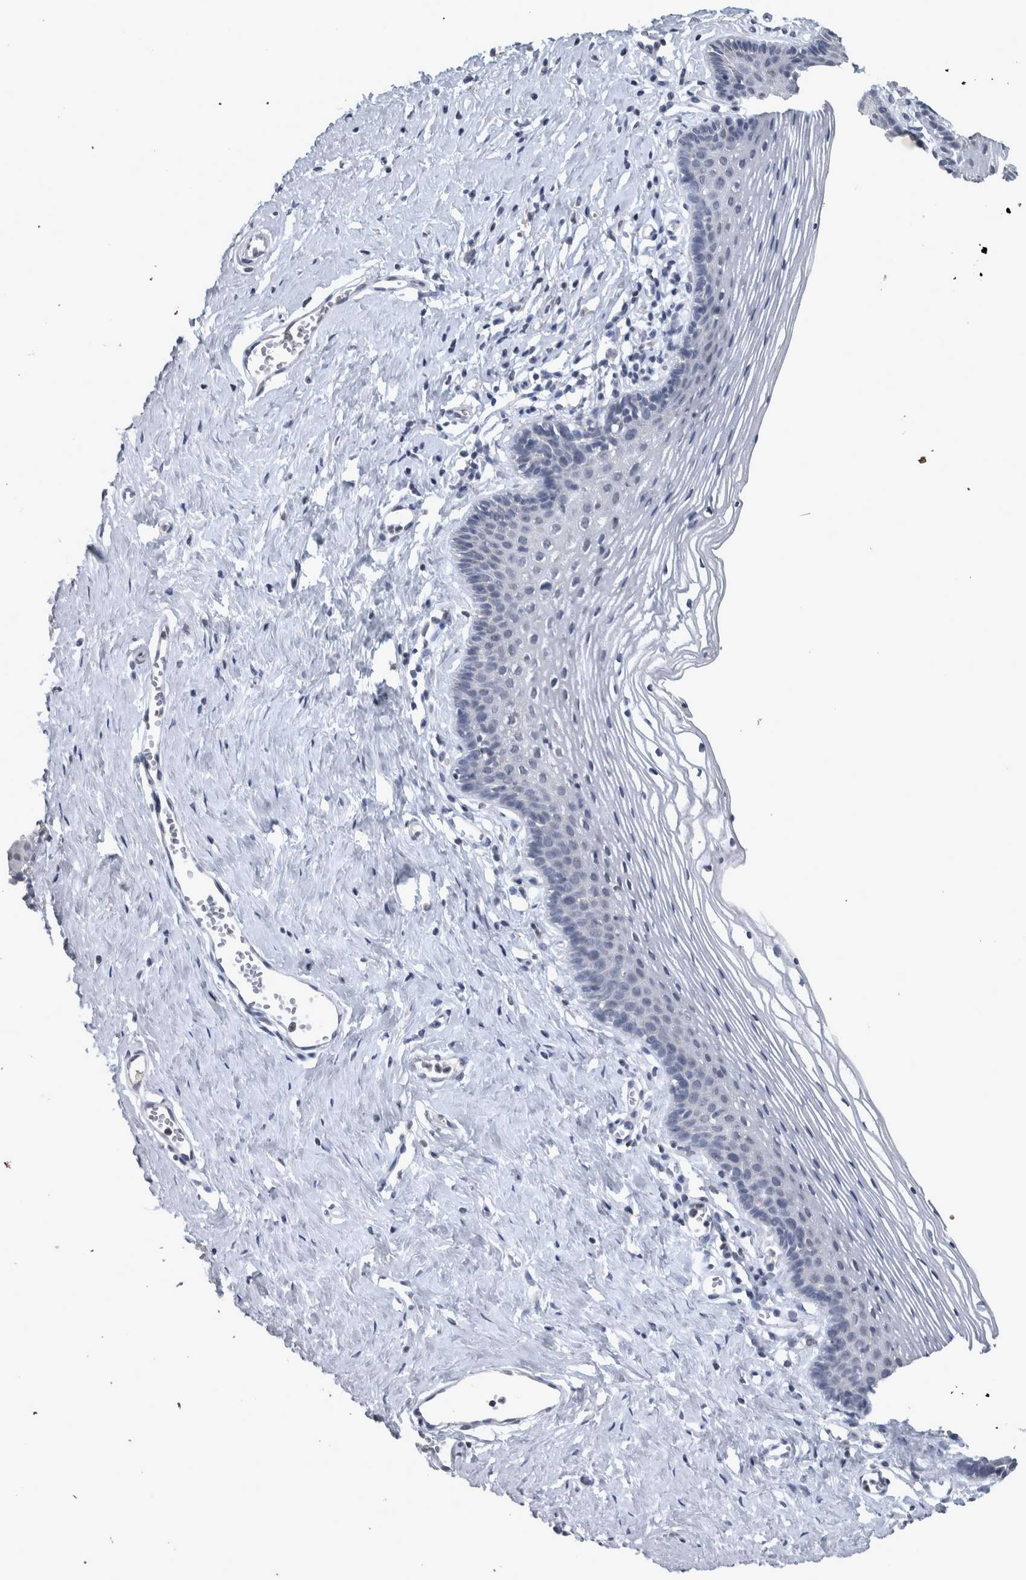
{"staining": {"intensity": "negative", "quantity": "none", "location": "none"}, "tissue": "vagina", "cell_type": "Squamous epithelial cells", "image_type": "normal", "snomed": [{"axis": "morphology", "description": "Normal tissue, NOS"}, {"axis": "topography", "description": "Vagina"}], "caption": "DAB immunohistochemical staining of unremarkable human vagina displays no significant positivity in squamous epithelial cells.", "gene": "WNT7A", "patient": {"sex": "female", "age": 32}}